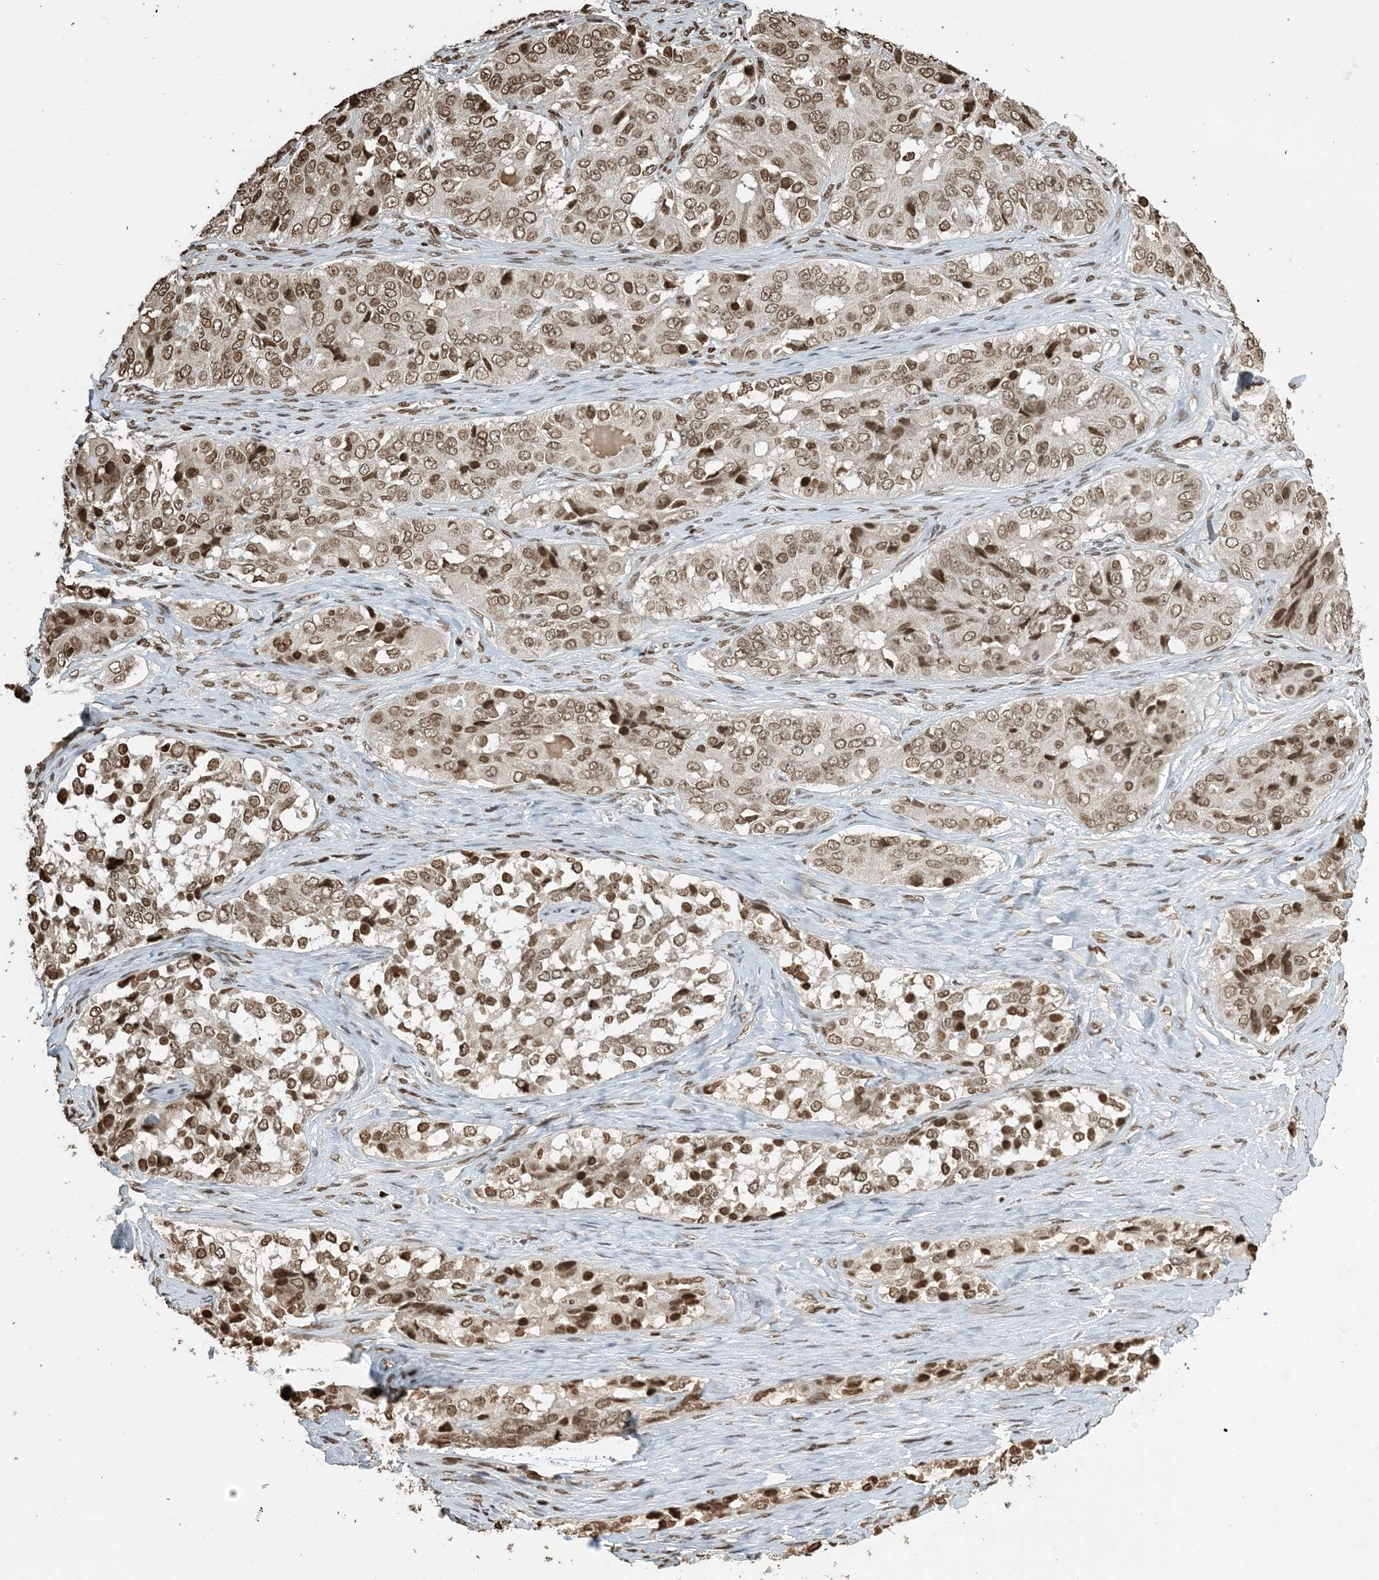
{"staining": {"intensity": "moderate", "quantity": ">75%", "location": "nuclear"}, "tissue": "ovarian cancer", "cell_type": "Tumor cells", "image_type": "cancer", "snomed": [{"axis": "morphology", "description": "Carcinoma, endometroid"}, {"axis": "topography", "description": "Ovary"}], "caption": "Ovarian cancer stained for a protein displays moderate nuclear positivity in tumor cells.", "gene": "H3-3B", "patient": {"sex": "female", "age": 51}}